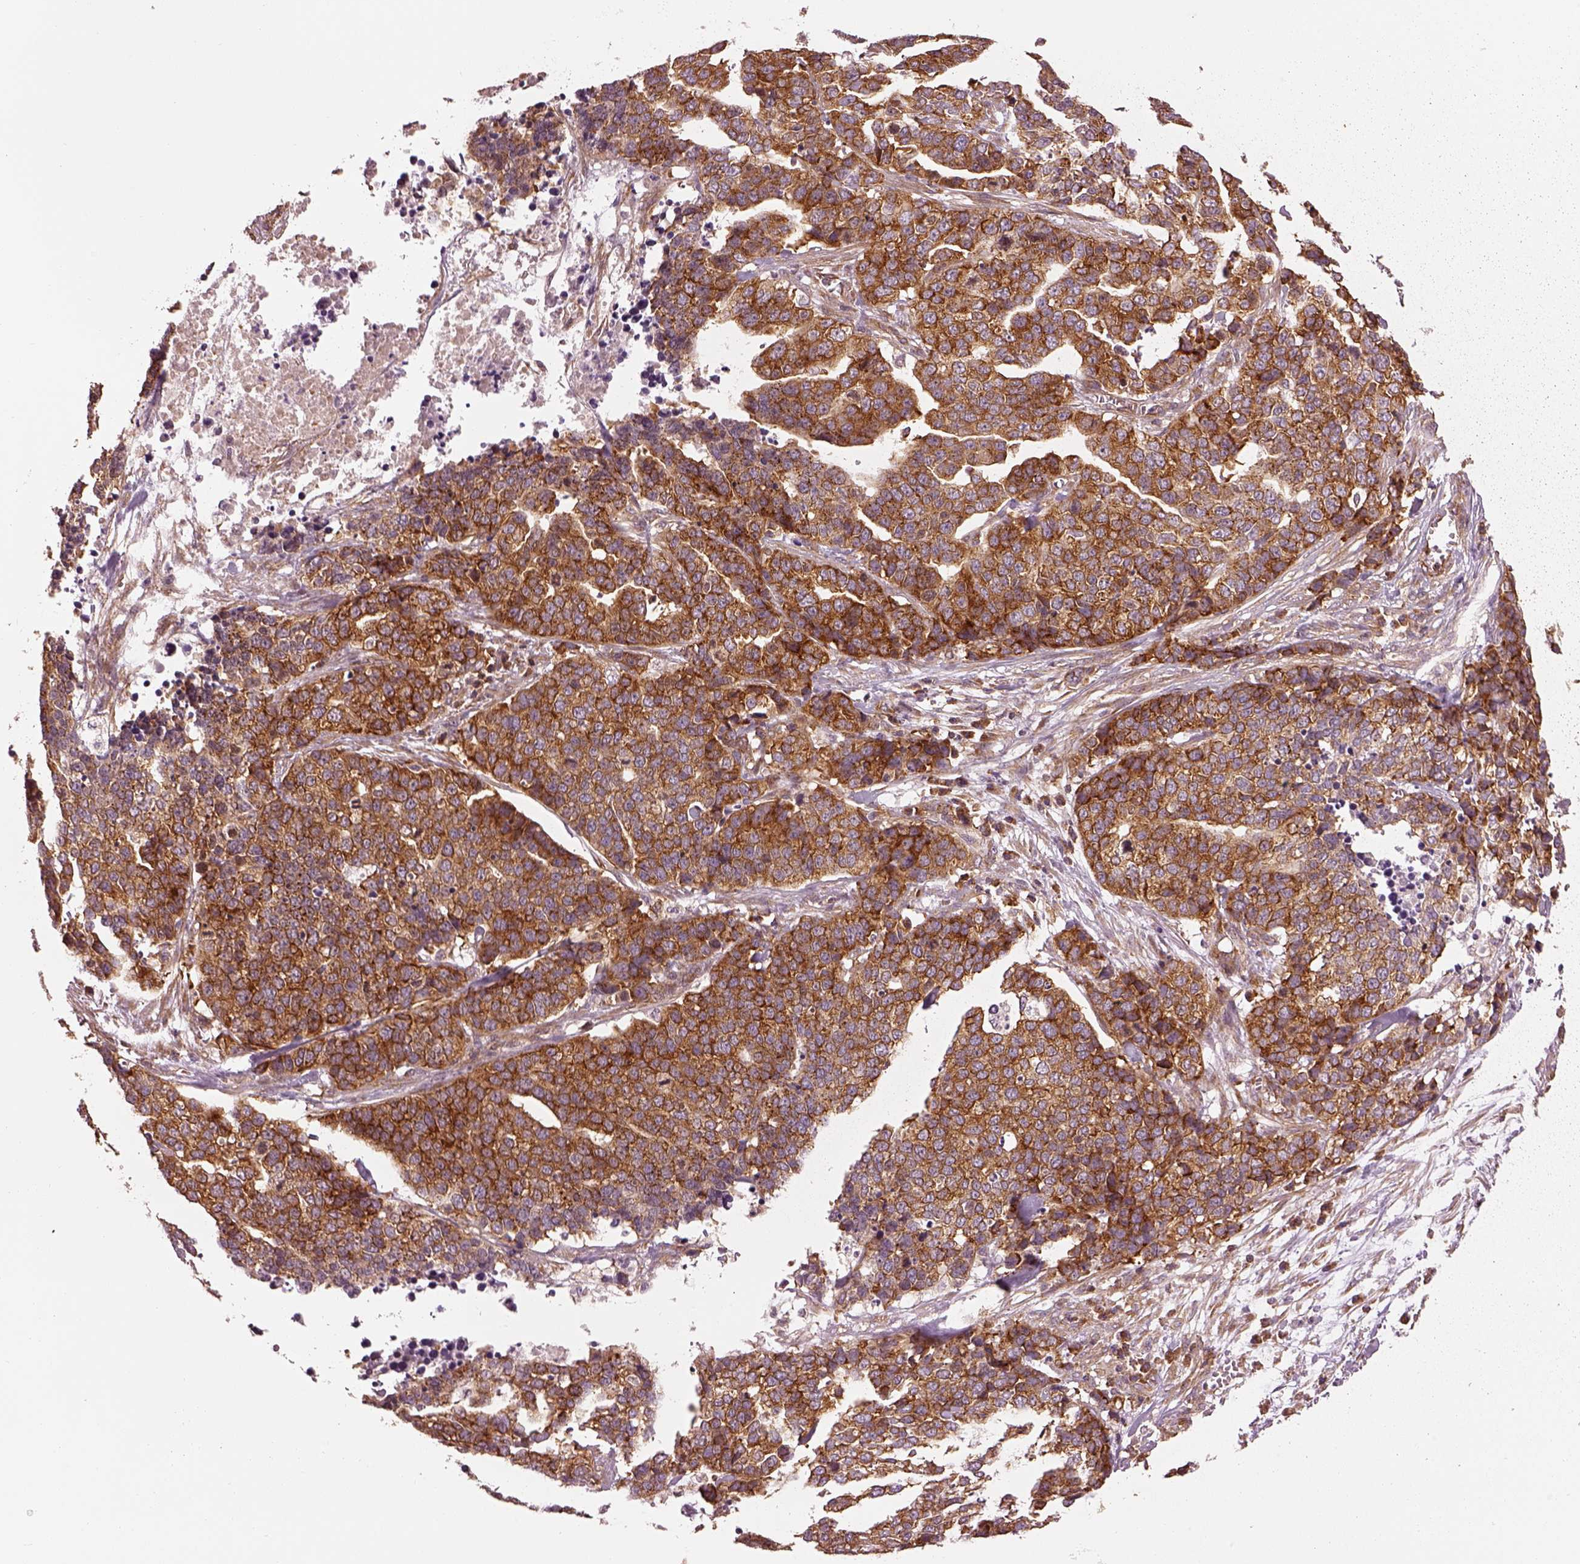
{"staining": {"intensity": "strong", "quantity": ">75%", "location": "cytoplasmic/membranous"}, "tissue": "ovarian cancer", "cell_type": "Tumor cells", "image_type": "cancer", "snomed": [{"axis": "morphology", "description": "Carcinoma, endometroid"}, {"axis": "topography", "description": "Ovary"}], "caption": "A photomicrograph of ovarian endometroid carcinoma stained for a protein shows strong cytoplasmic/membranous brown staining in tumor cells.", "gene": "LSM14A", "patient": {"sex": "female", "age": 65}}